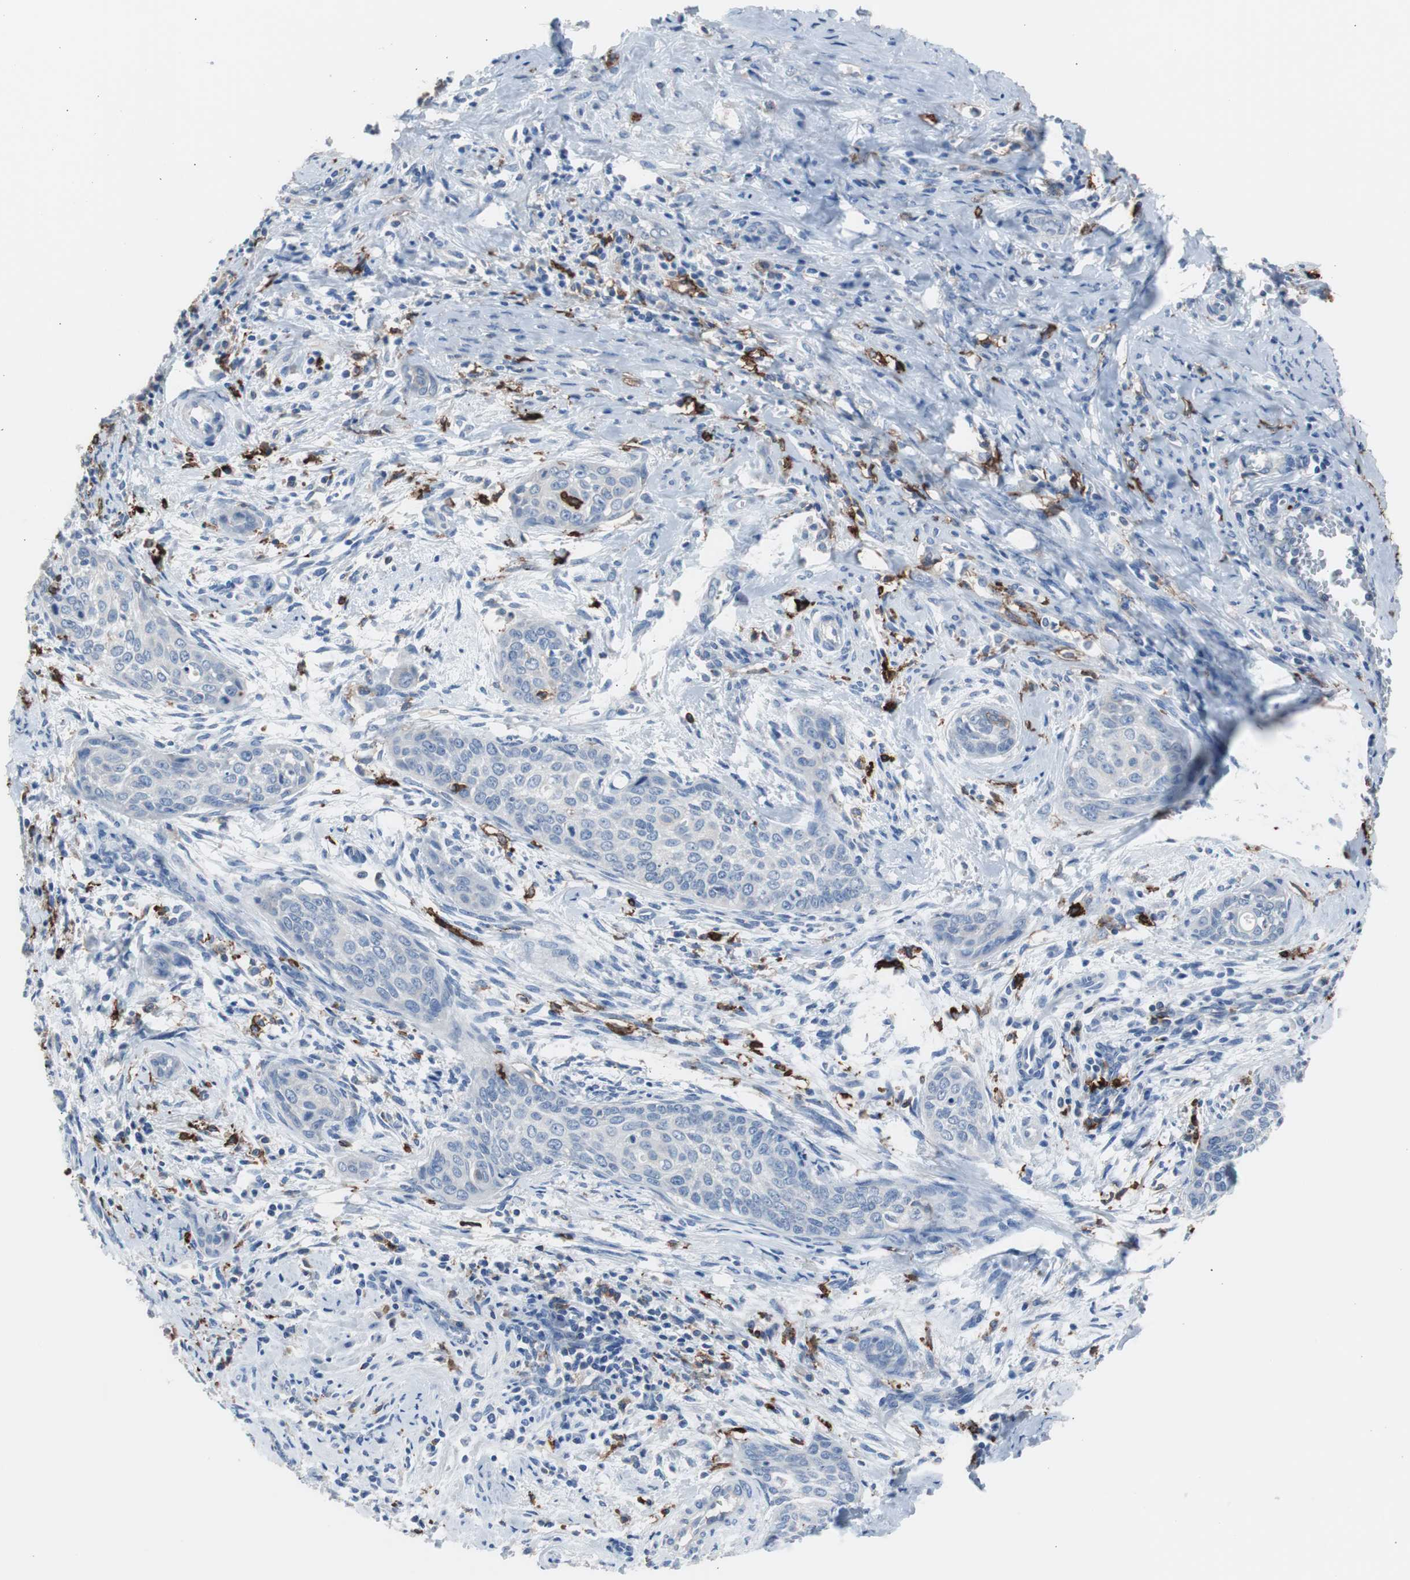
{"staining": {"intensity": "negative", "quantity": "none", "location": "none"}, "tissue": "cervical cancer", "cell_type": "Tumor cells", "image_type": "cancer", "snomed": [{"axis": "morphology", "description": "Squamous cell carcinoma, NOS"}, {"axis": "topography", "description": "Cervix"}], "caption": "This micrograph is of cervical cancer (squamous cell carcinoma) stained with IHC to label a protein in brown with the nuclei are counter-stained blue. There is no positivity in tumor cells. (Stains: DAB immunohistochemistry (IHC) with hematoxylin counter stain, Microscopy: brightfield microscopy at high magnification).", "gene": "FCGR2B", "patient": {"sex": "female", "age": 33}}